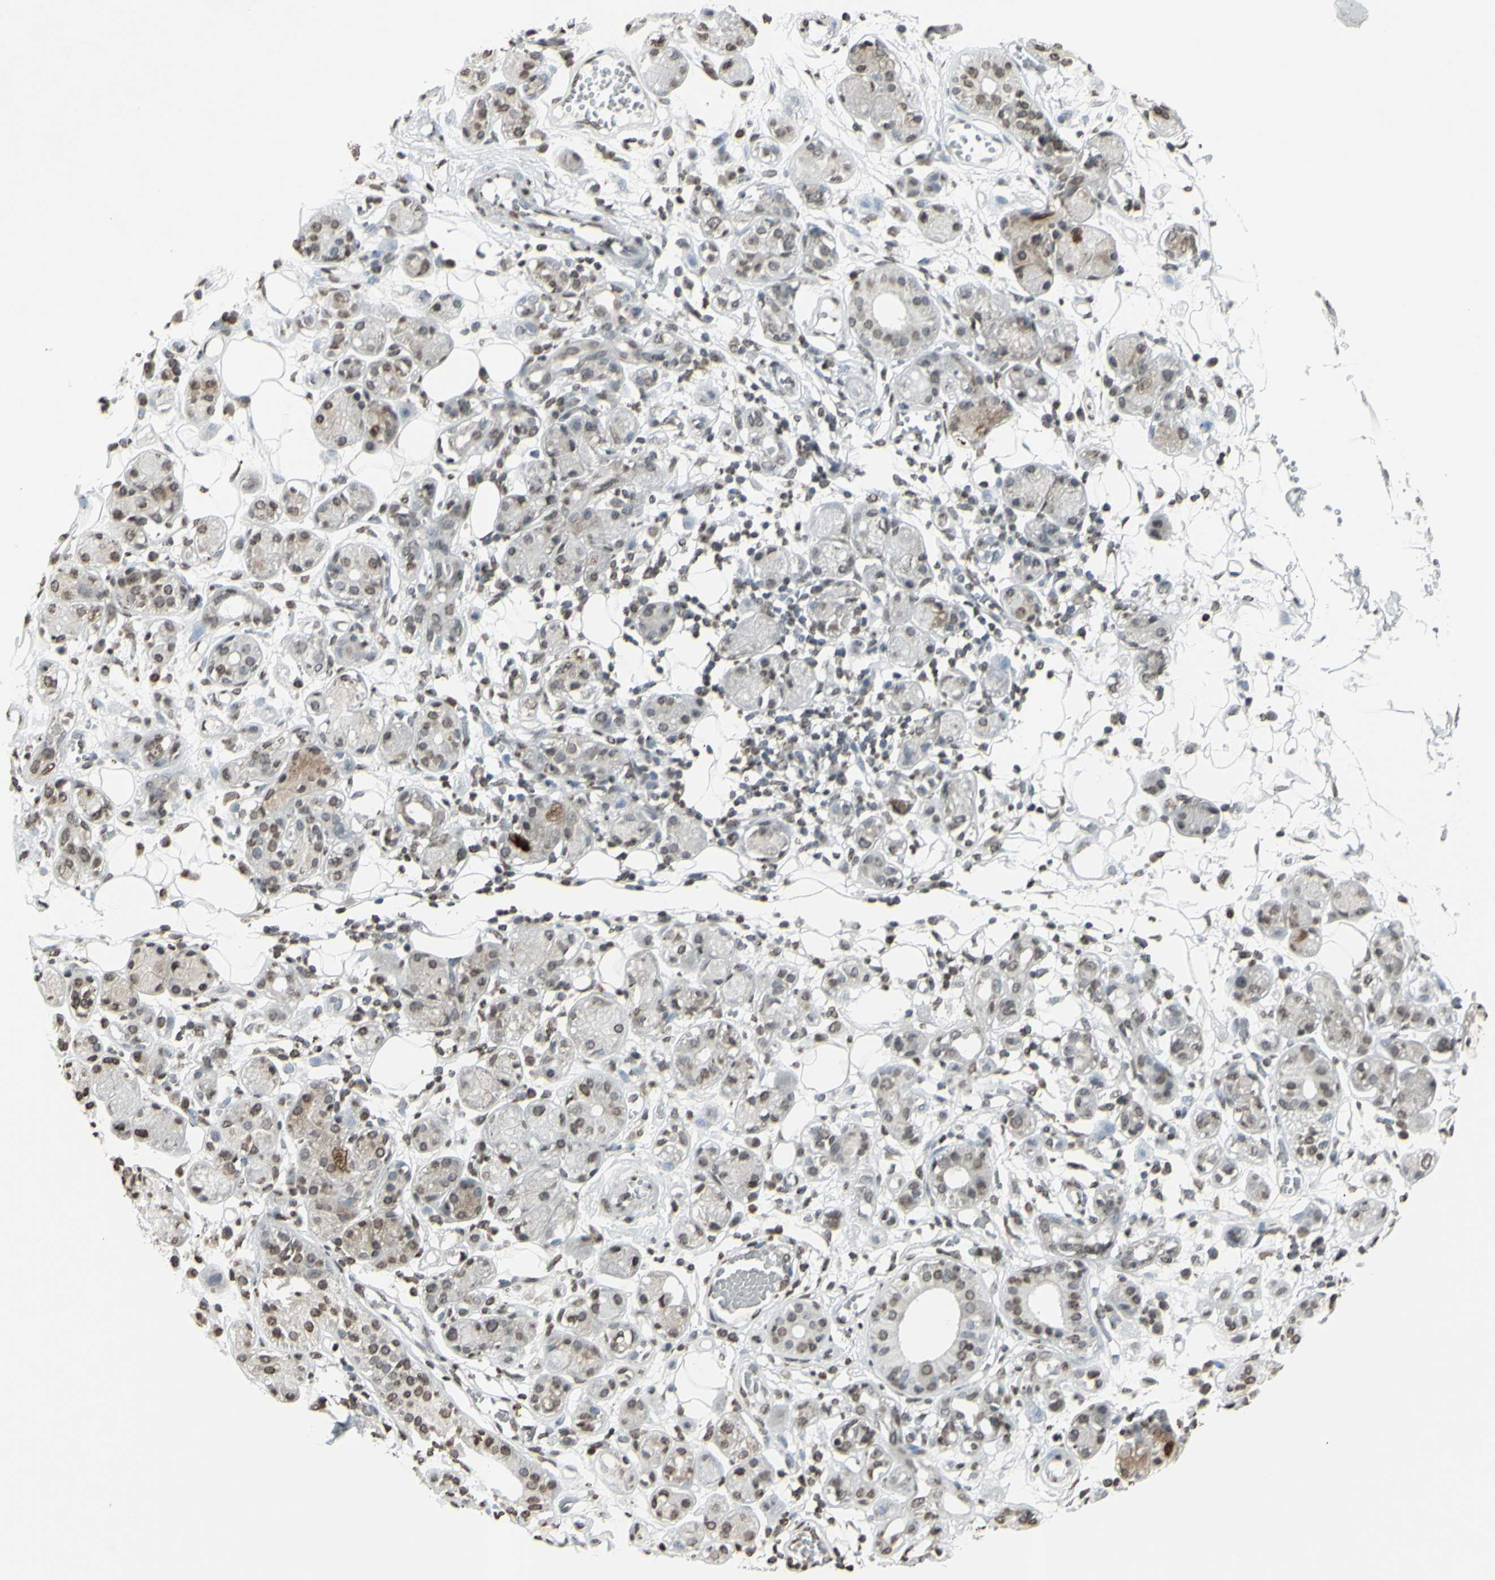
{"staining": {"intensity": "strong", "quantity": ">75%", "location": "nuclear"}, "tissue": "adipose tissue", "cell_type": "Adipocytes", "image_type": "normal", "snomed": [{"axis": "morphology", "description": "Normal tissue, NOS"}, {"axis": "morphology", "description": "Inflammation, NOS"}, {"axis": "topography", "description": "Vascular tissue"}, {"axis": "topography", "description": "Salivary gland"}], "caption": "Immunohistochemical staining of unremarkable adipose tissue exhibits >75% levels of strong nuclear protein expression in about >75% of adipocytes. Immunohistochemistry stains the protein of interest in brown and the nuclei are stained blue.", "gene": "CD79B", "patient": {"sex": "female", "age": 75}}